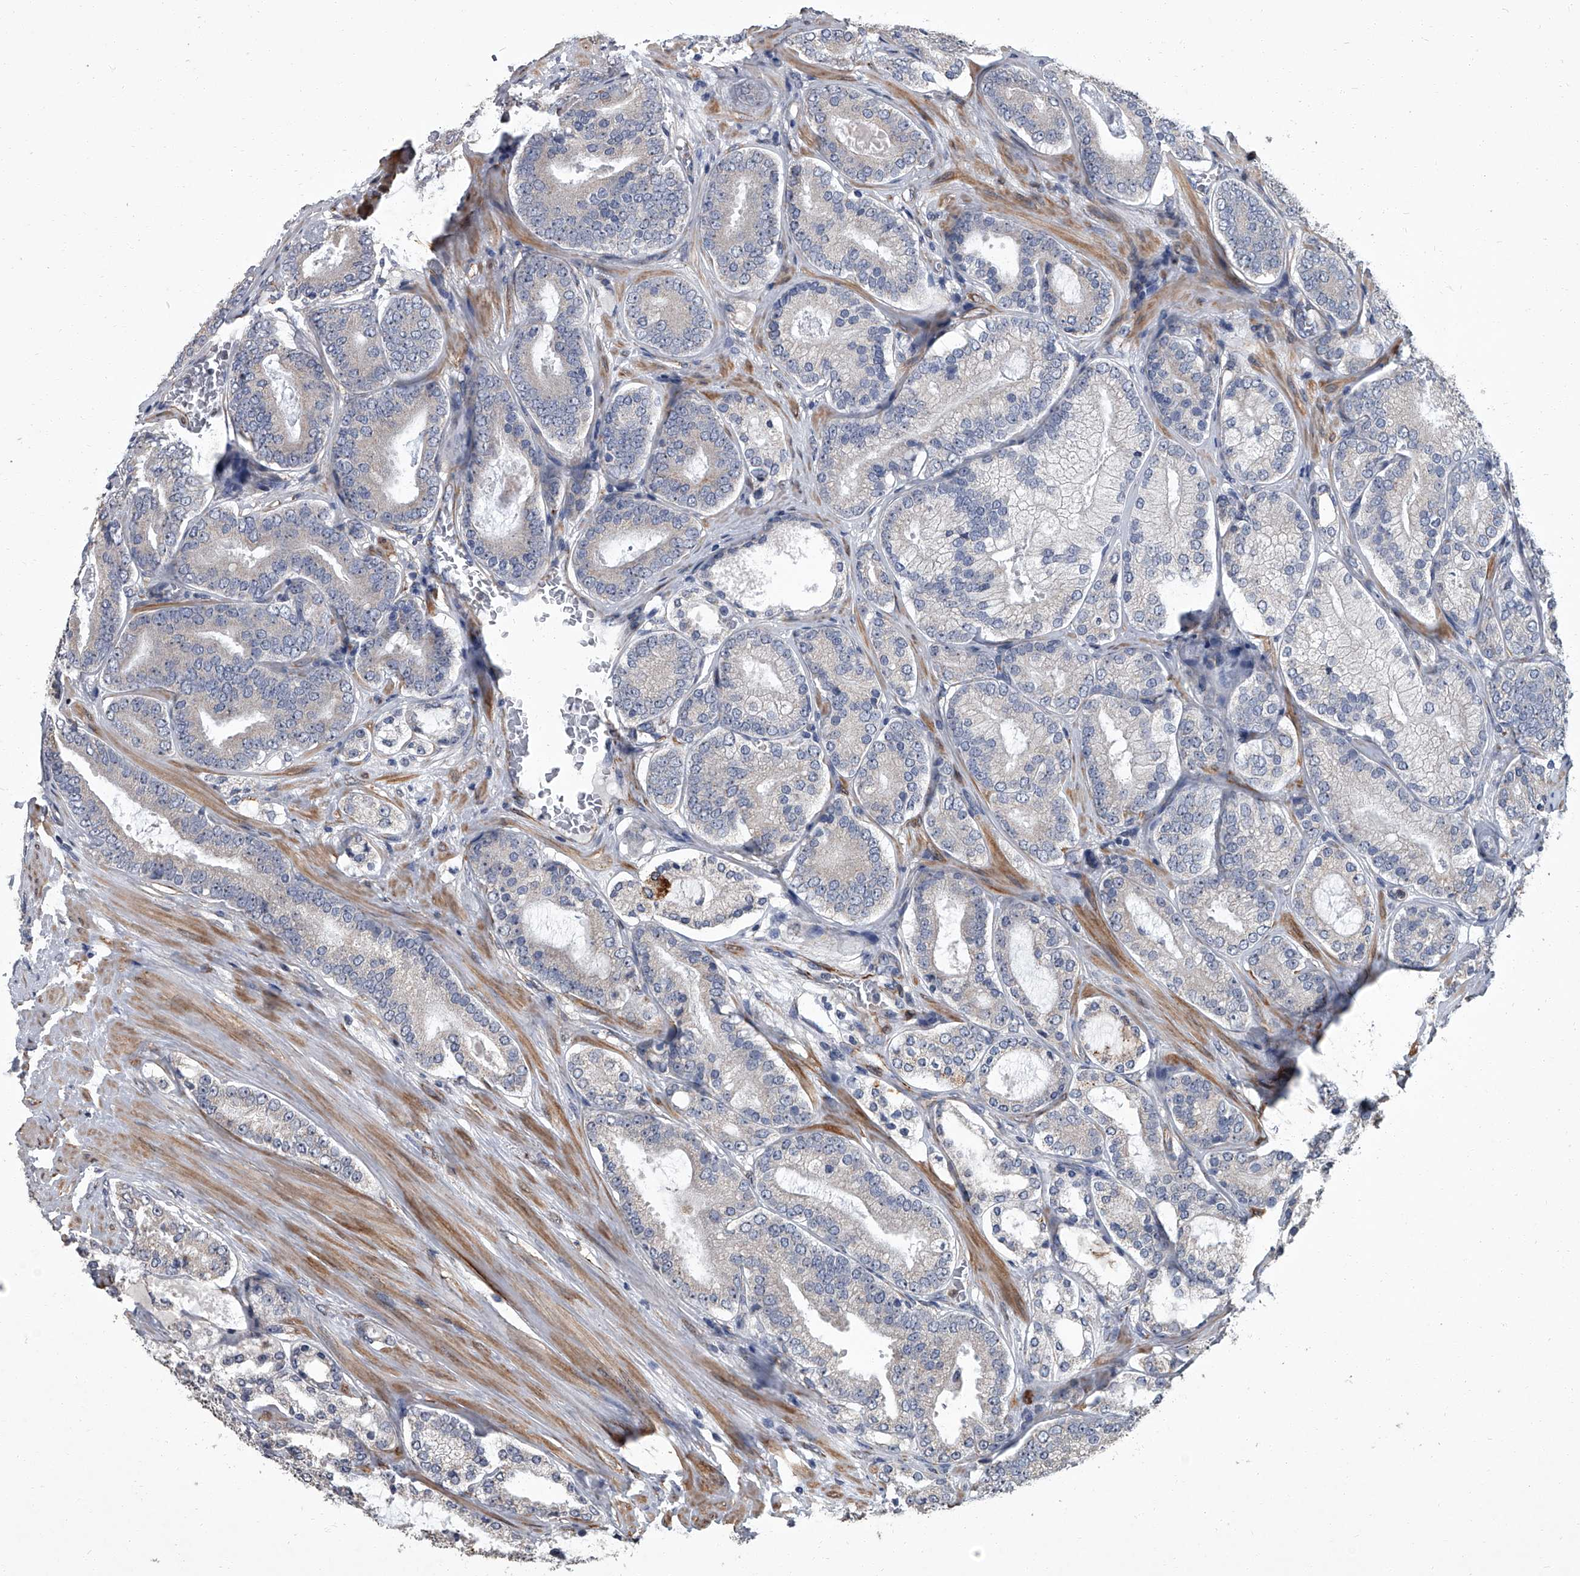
{"staining": {"intensity": "negative", "quantity": "none", "location": "none"}, "tissue": "prostate cancer", "cell_type": "Tumor cells", "image_type": "cancer", "snomed": [{"axis": "morphology", "description": "Adenocarcinoma, High grade"}, {"axis": "topography", "description": "Prostate"}], "caption": "Protein analysis of adenocarcinoma (high-grade) (prostate) reveals no significant staining in tumor cells.", "gene": "SIRT4", "patient": {"sex": "male", "age": 60}}